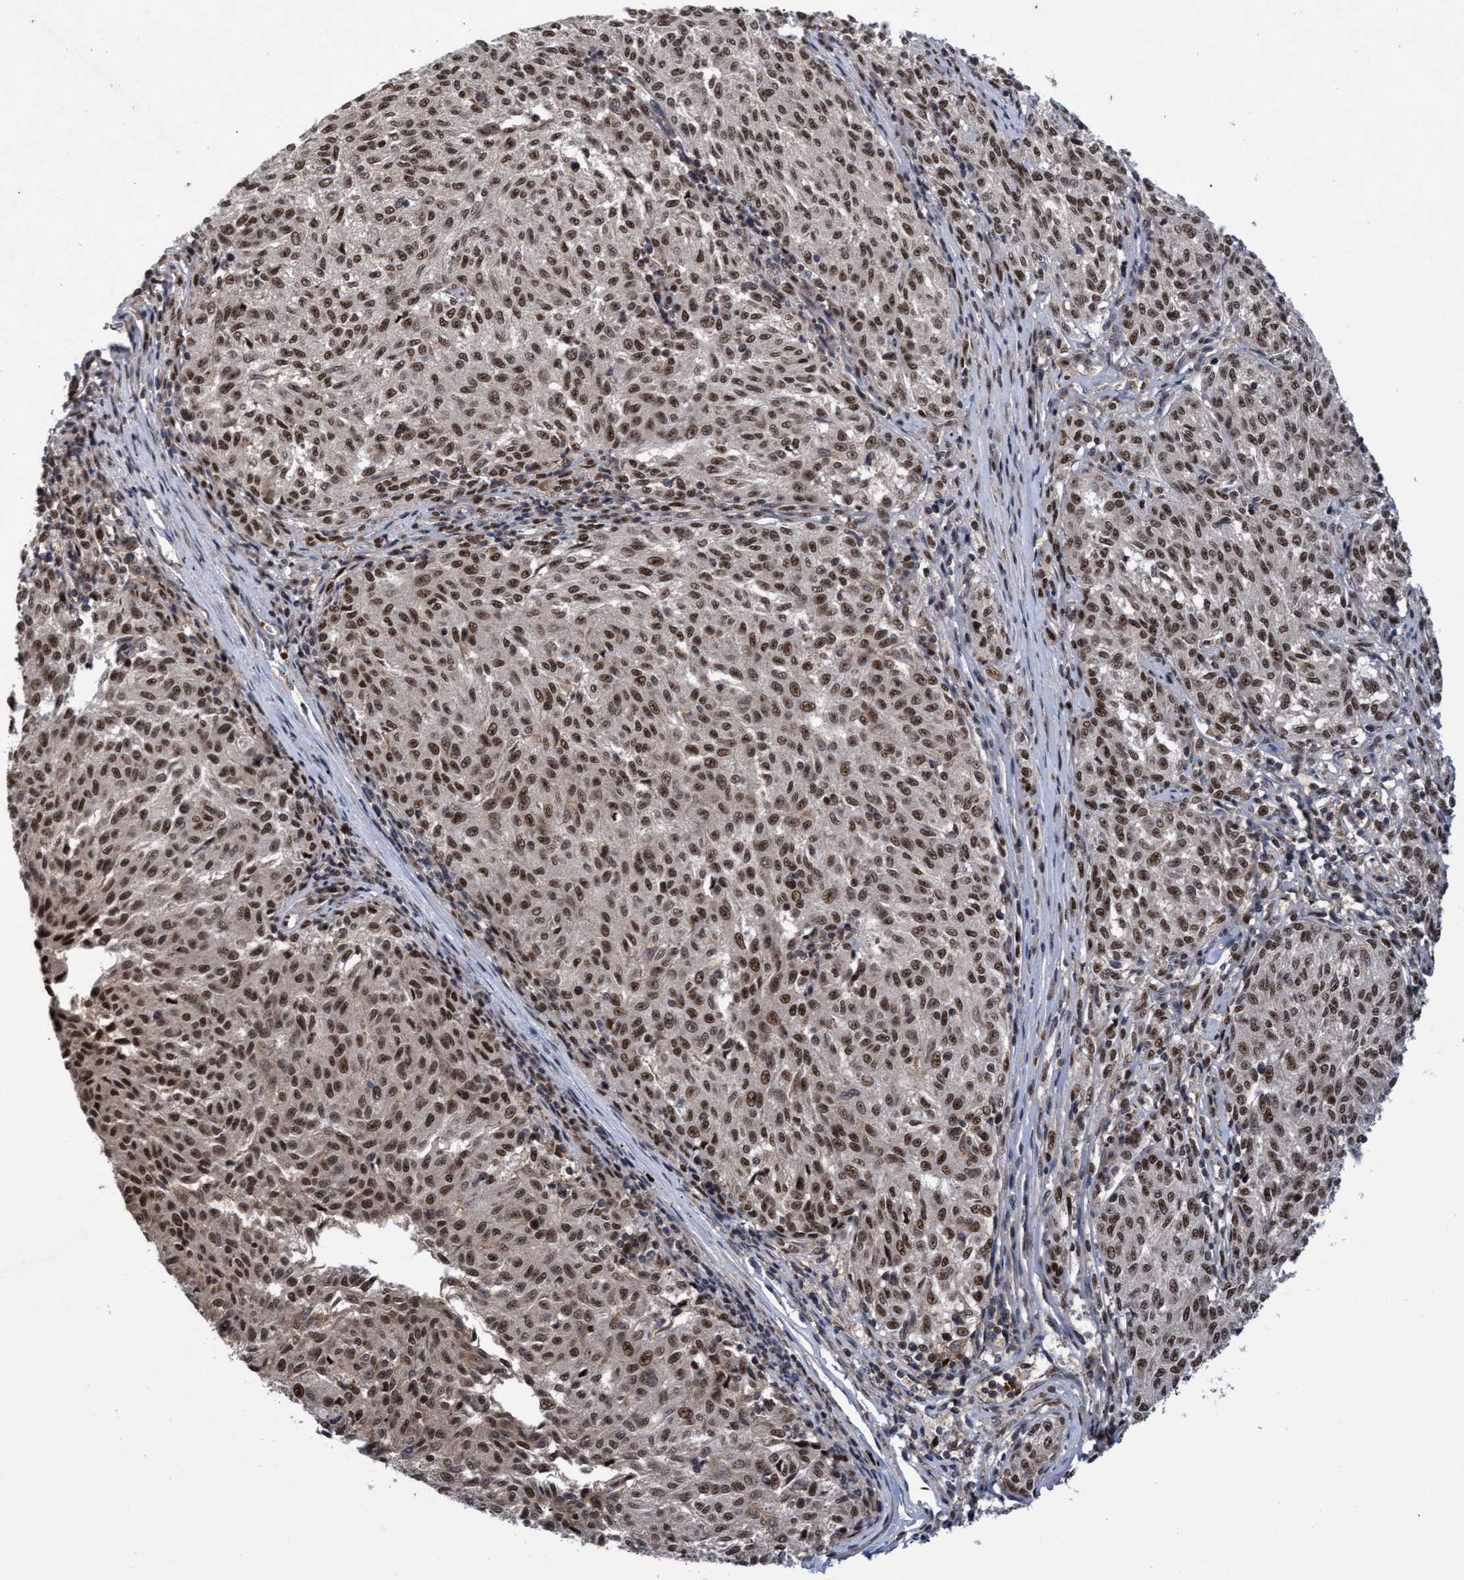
{"staining": {"intensity": "moderate", "quantity": ">75%", "location": "nuclear"}, "tissue": "melanoma", "cell_type": "Tumor cells", "image_type": "cancer", "snomed": [{"axis": "morphology", "description": "Malignant melanoma, NOS"}, {"axis": "topography", "description": "Skin"}], "caption": "IHC image of neoplastic tissue: human melanoma stained using immunohistochemistry displays medium levels of moderate protein expression localized specifically in the nuclear of tumor cells, appearing as a nuclear brown color.", "gene": "GTF2F1", "patient": {"sex": "female", "age": 72}}